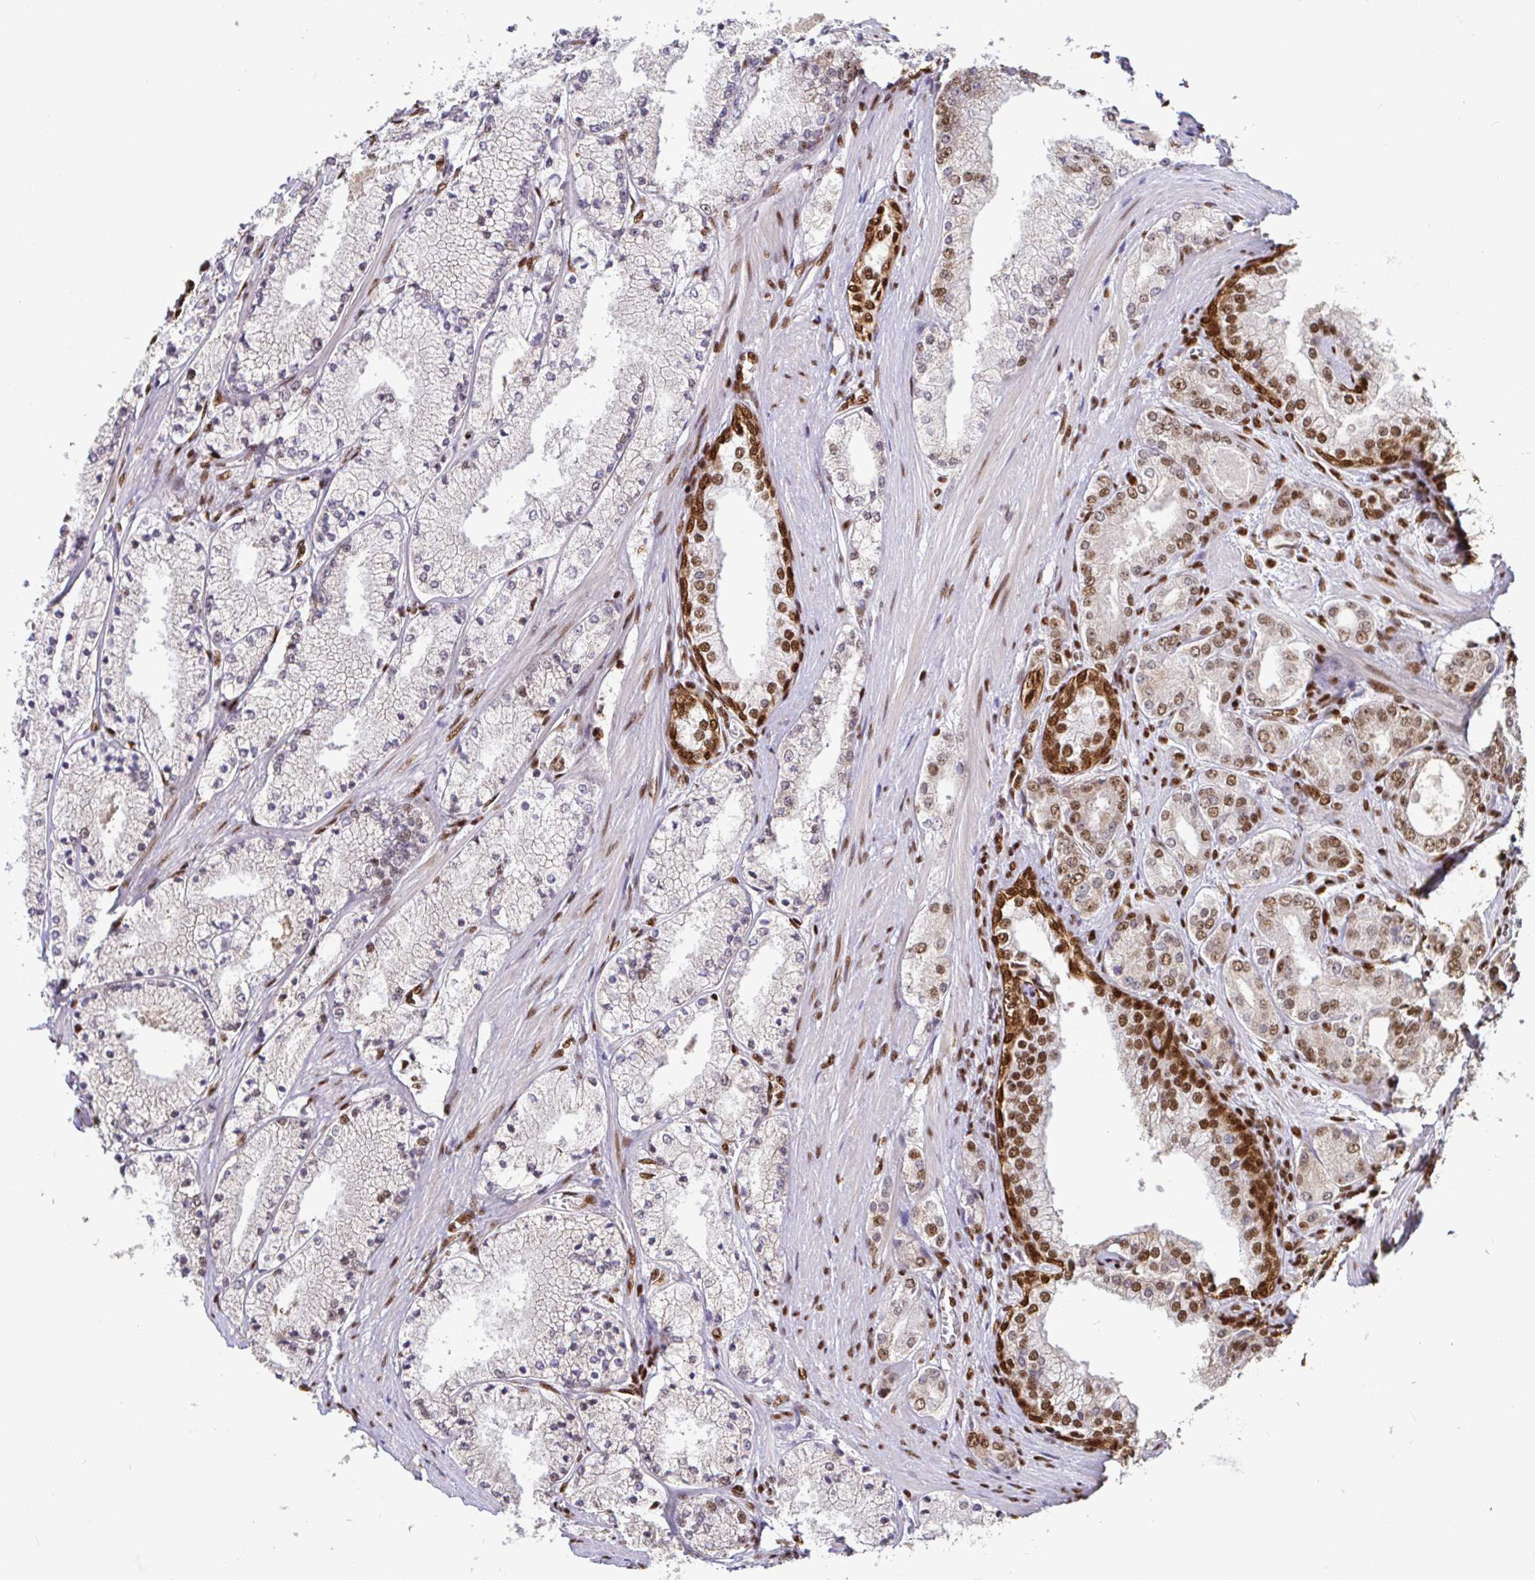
{"staining": {"intensity": "moderate", "quantity": "<25%", "location": "nuclear"}, "tissue": "prostate cancer", "cell_type": "Tumor cells", "image_type": "cancer", "snomed": [{"axis": "morphology", "description": "Adenocarcinoma, High grade"}, {"axis": "topography", "description": "Prostate"}], "caption": "Immunohistochemical staining of prostate adenocarcinoma (high-grade) demonstrates moderate nuclear protein positivity in about <25% of tumor cells.", "gene": "SP3", "patient": {"sex": "male", "age": 63}}